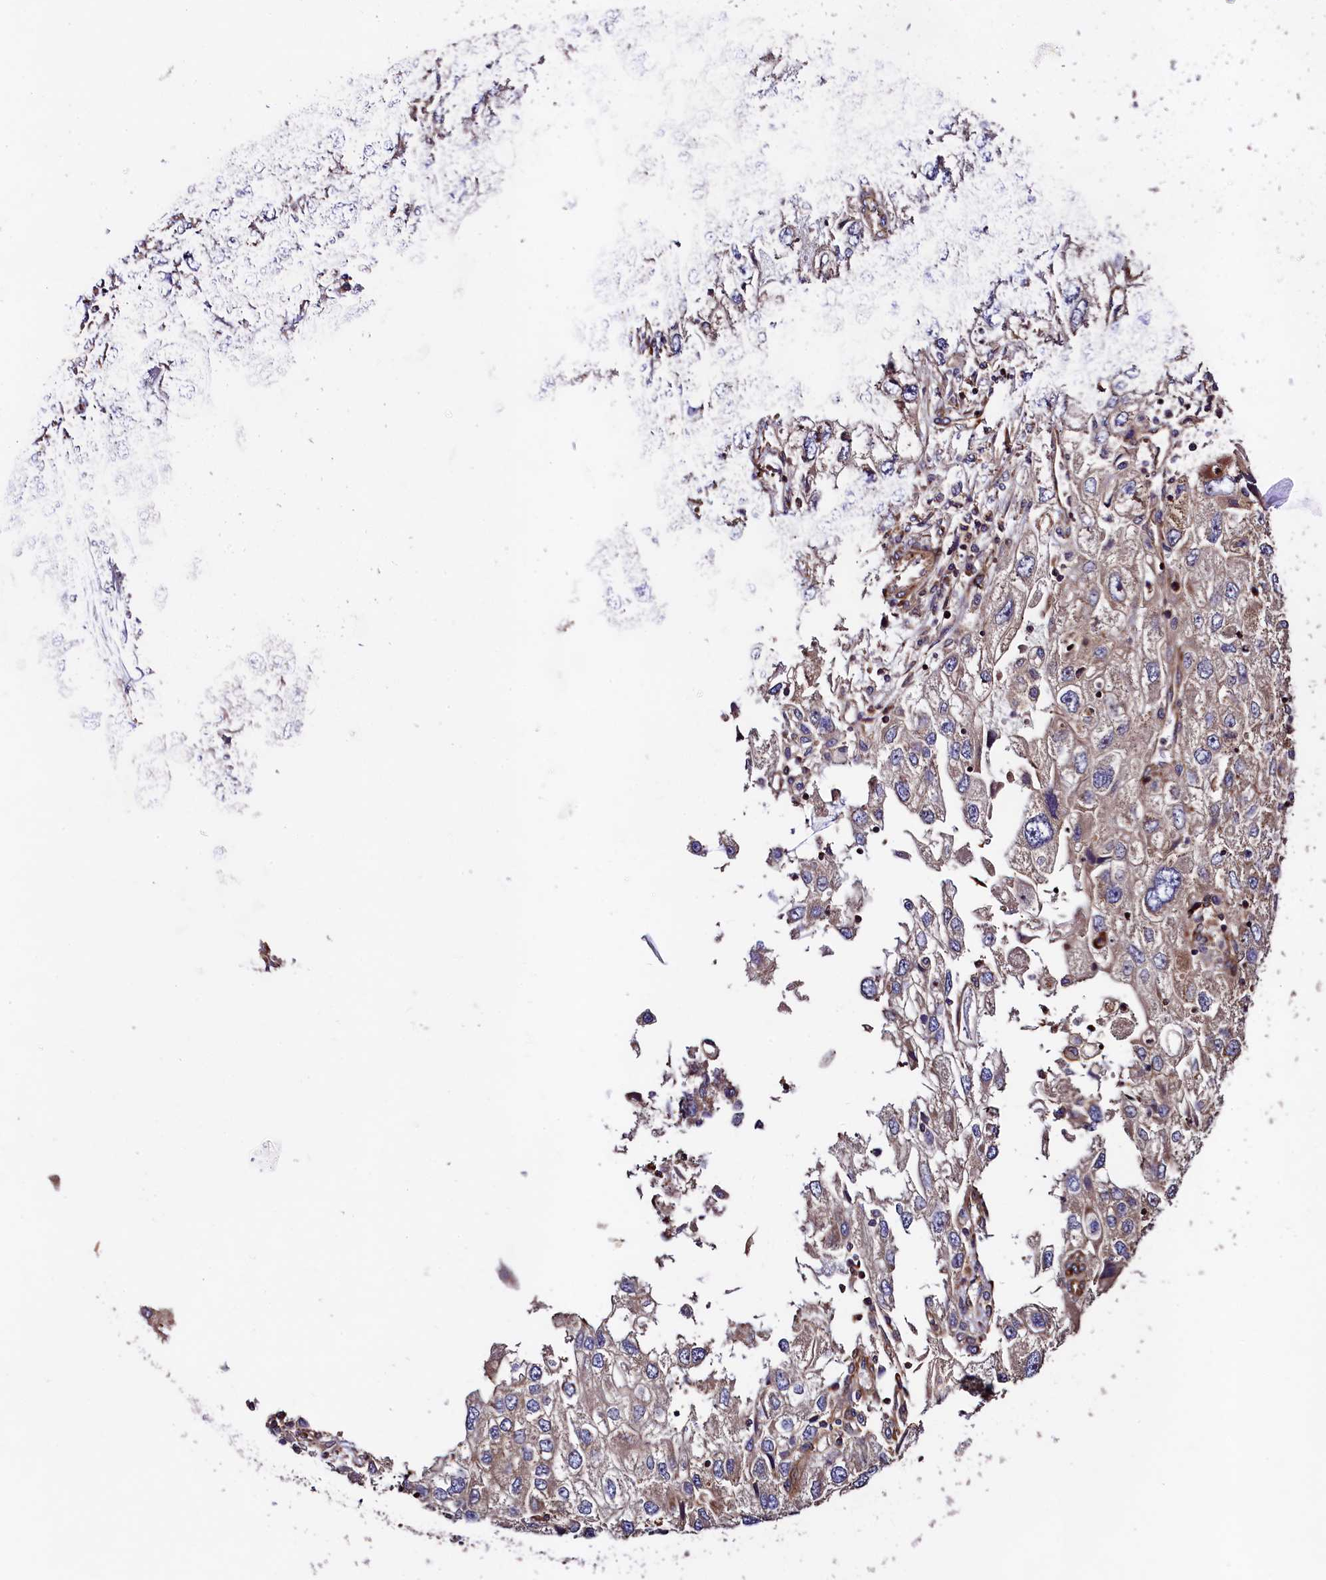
{"staining": {"intensity": "moderate", "quantity": "25%-75%", "location": "cytoplasmic/membranous"}, "tissue": "endometrial cancer", "cell_type": "Tumor cells", "image_type": "cancer", "snomed": [{"axis": "morphology", "description": "Adenocarcinoma, NOS"}, {"axis": "topography", "description": "Endometrium"}], "caption": "DAB immunohistochemical staining of adenocarcinoma (endometrial) displays moderate cytoplasmic/membranous protein positivity in about 25%-75% of tumor cells. The staining was performed using DAB (3,3'-diaminobenzidine) to visualize the protein expression in brown, while the nuclei were stained in blue with hematoxylin (Magnification: 20x).", "gene": "KLHDC4", "patient": {"sex": "female", "age": 49}}